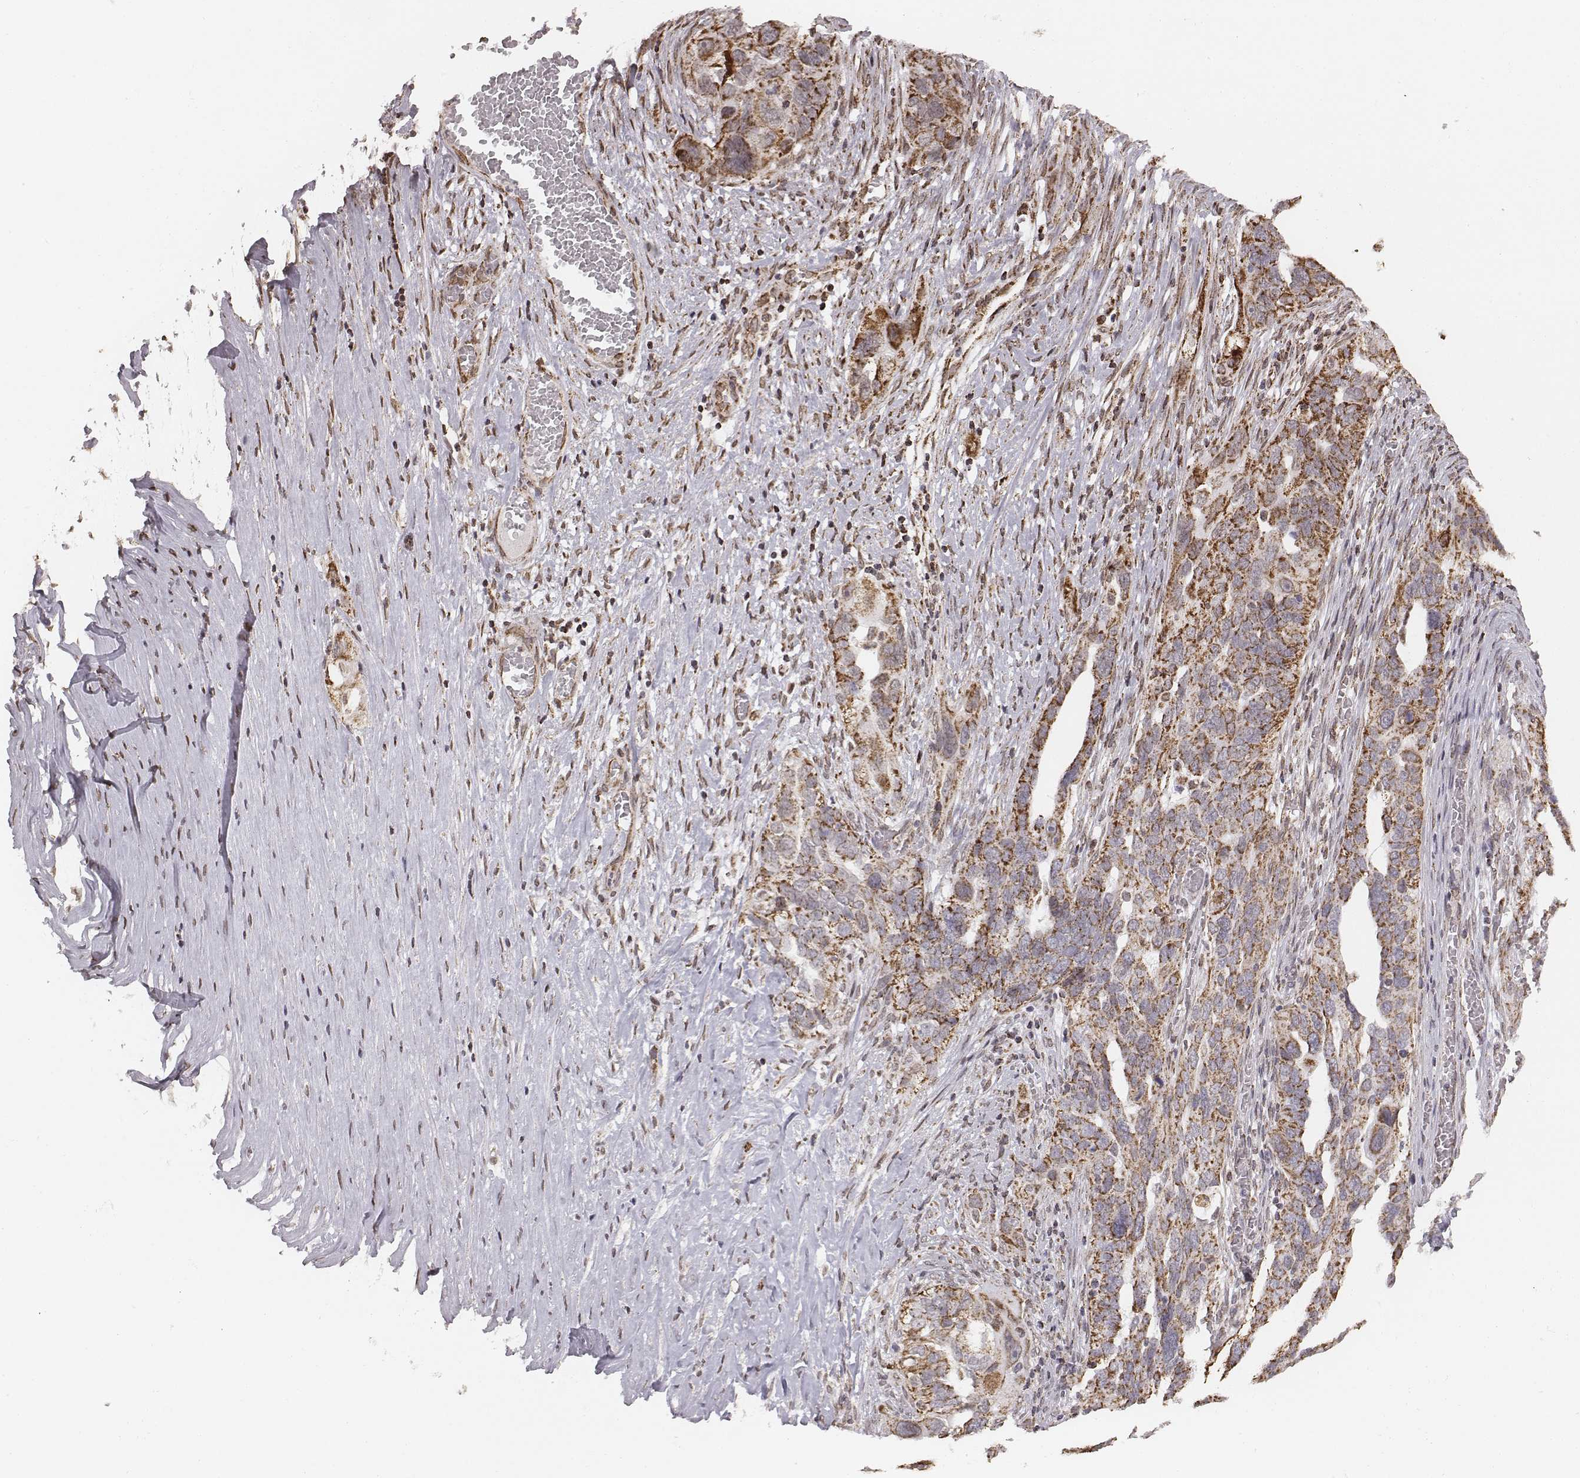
{"staining": {"intensity": "moderate", "quantity": ">75%", "location": "cytoplasmic/membranous"}, "tissue": "ovarian cancer", "cell_type": "Tumor cells", "image_type": "cancer", "snomed": [{"axis": "morphology", "description": "Carcinoma, endometroid"}, {"axis": "topography", "description": "Soft tissue"}, {"axis": "topography", "description": "Ovary"}], "caption": "High-magnification brightfield microscopy of ovarian endometroid carcinoma stained with DAB (3,3'-diaminobenzidine) (brown) and counterstained with hematoxylin (blue). tumor cells exhibit moderate cytoplasmic/membranous staining is appreciated in approximately>75% of cells. (DAB = brown stain, brightfield microscopy at high magnification).", "gene": "ACOT2", "patient": {"sex": "female", "age": 52}}